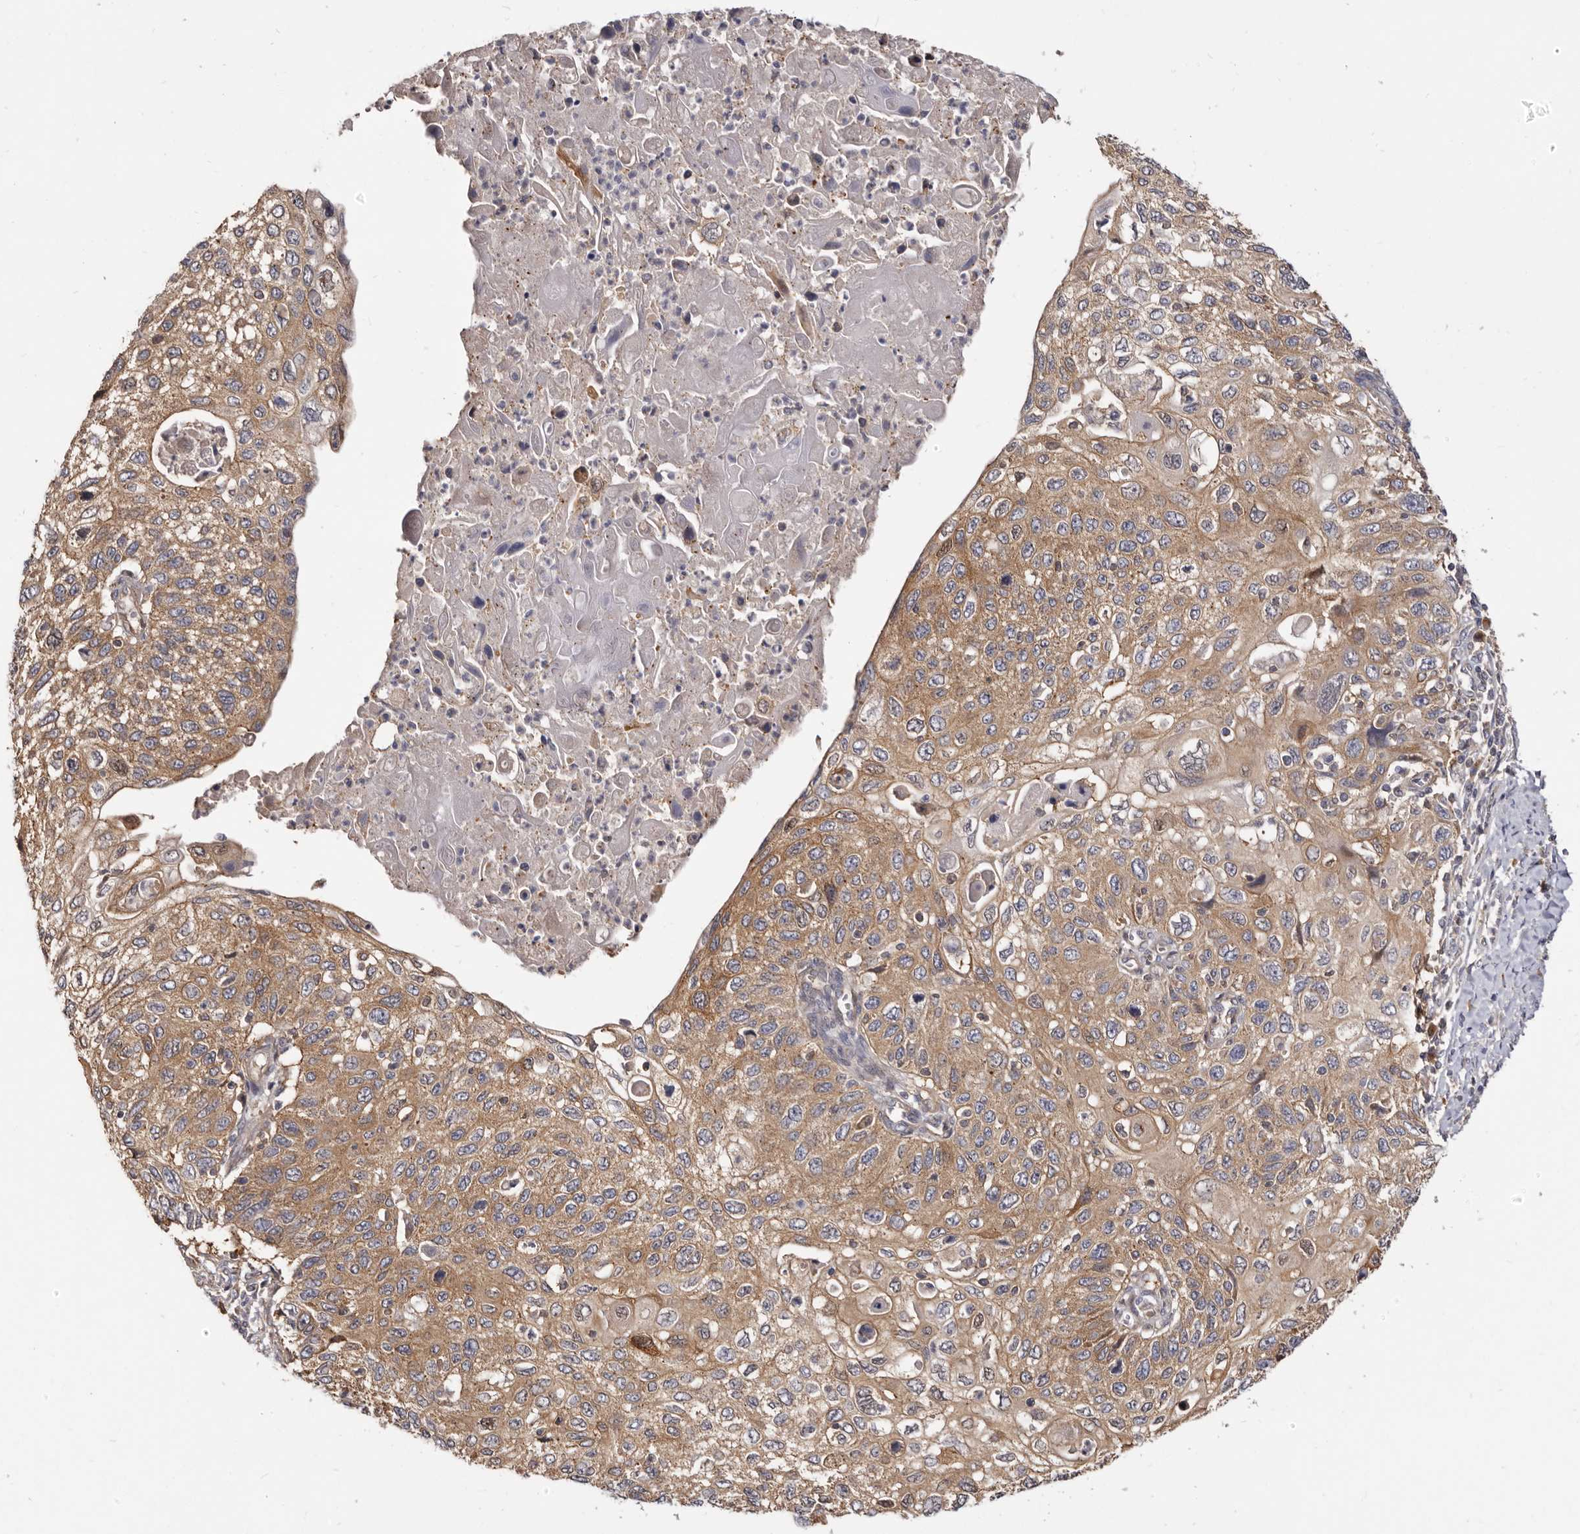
{"staining": {"intensity": "moderate", "quantity": ">75%", "location": "cytoplasmic/membranous"}, "tissue": "cervical cancer", "cell_type": "Tumor cells", "image_type": "cancer", "snomed": [{"axis": "morphology", "description": "Squamous cell carcinoma, NOS"}, {"axis": "topography", "description": "Cervix"}], "caption": "Immunohistochemistry (IHC) of cervical cancer reveals medium levels of moderate cytoplasmic/membranous expression in about >75% of tumor cells.", "gene": "ADAMTS20", "patient": {"sex": "female", "age": 70}}